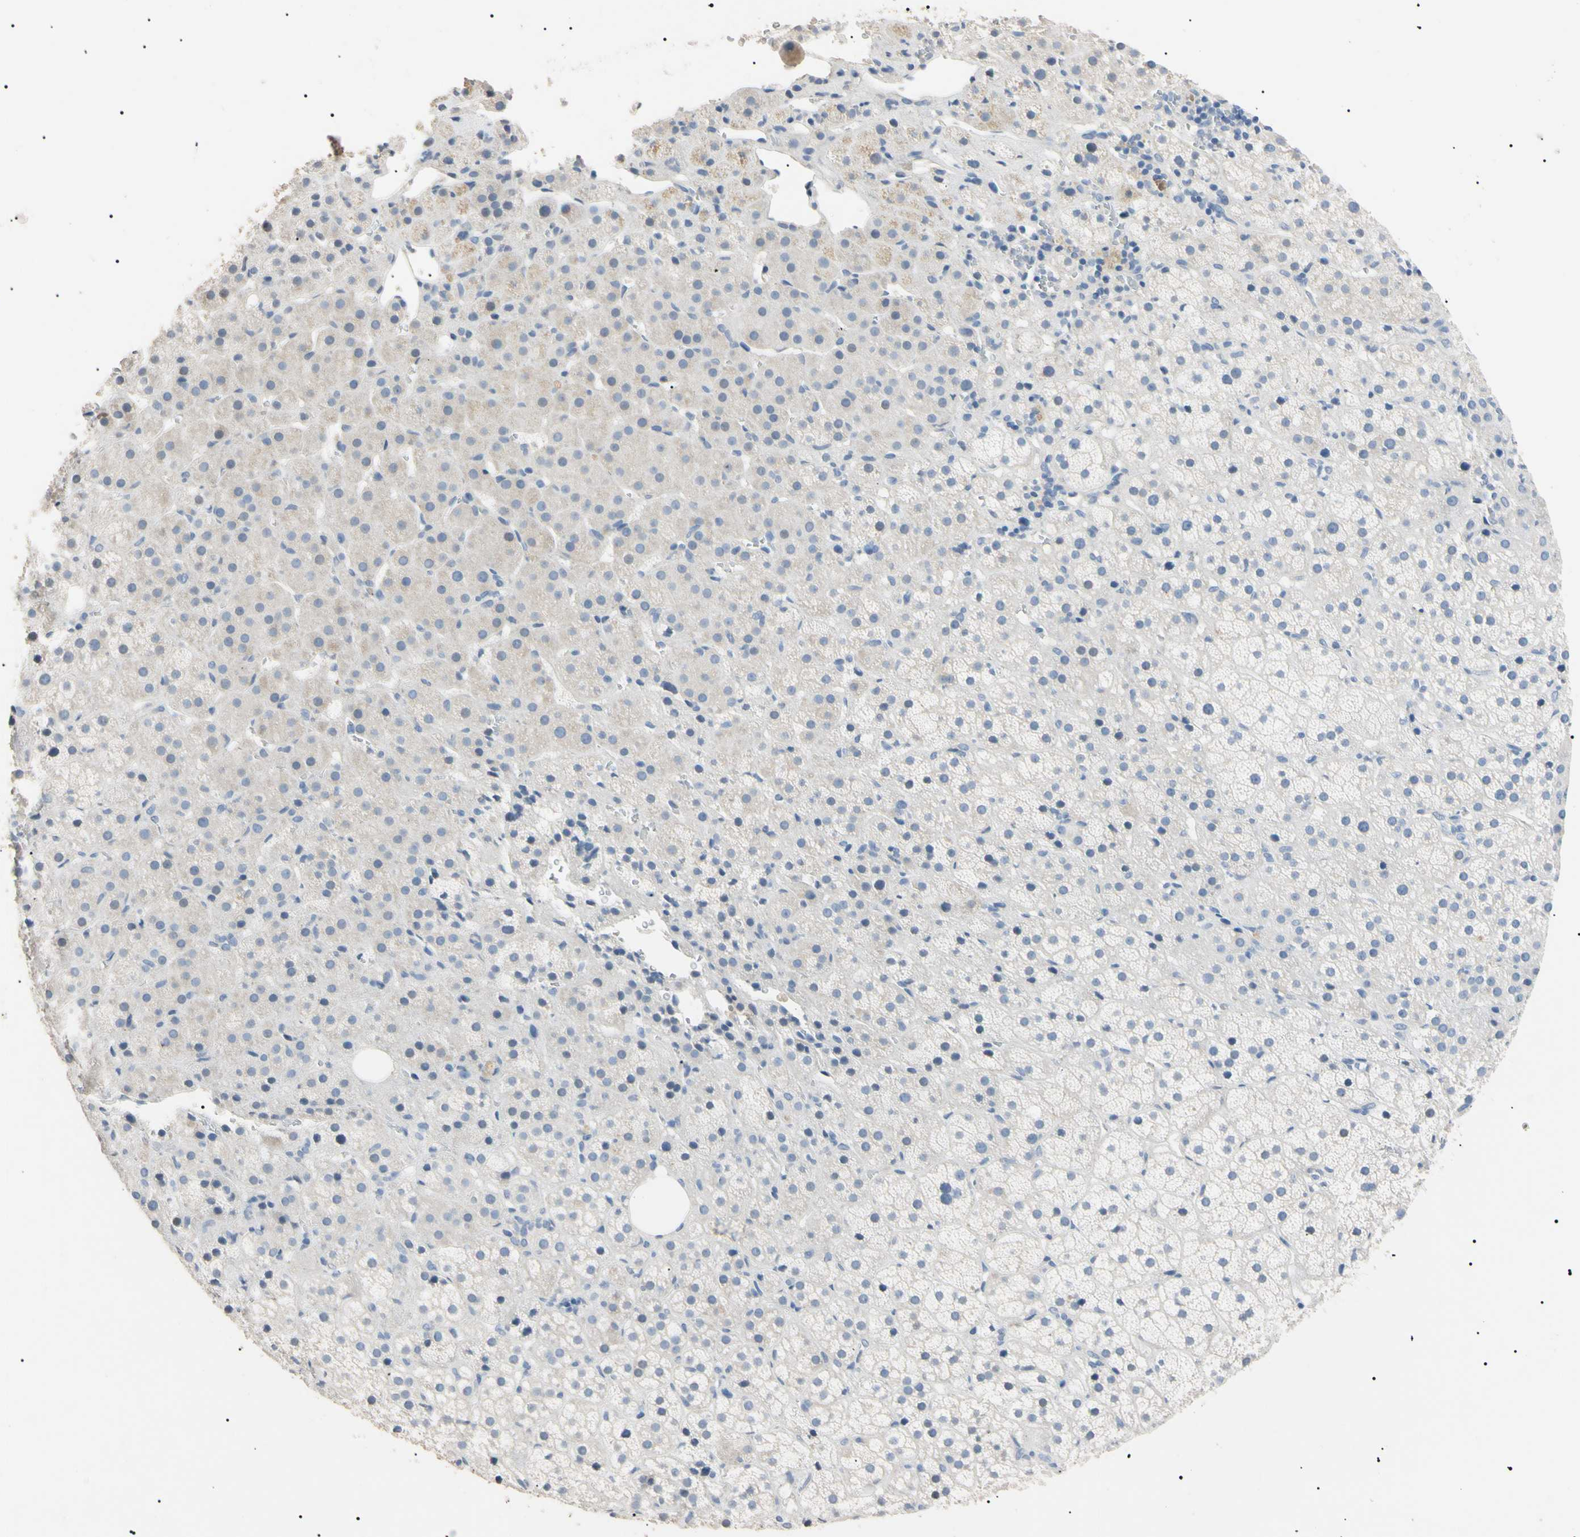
{"staining": {"intensity": "negative", "quantity": "none", "location": "none"}, "tissue": "adrenal gland", "cell_type": "Glandular cells", "image_type": "normal", "snomed": [{"axis": "morphology", "description": "Normal tissue, NOS"}, {"axis": "topography", "description": "Adrenal gland"}], "caption": "This image is of unremarkable adrenal gland stained with immunohistochemistry (IHC) to label a protein in brown with the nuclei are counter-stained blue. There is no staining in glandular cells. (DAB (3,3'-diaminobenzidine) immunohistochemistry visualized using brightfield microscopy, high magnification).", "gene": "CGB3", "patient": {"sex": "female", "age": 57}}